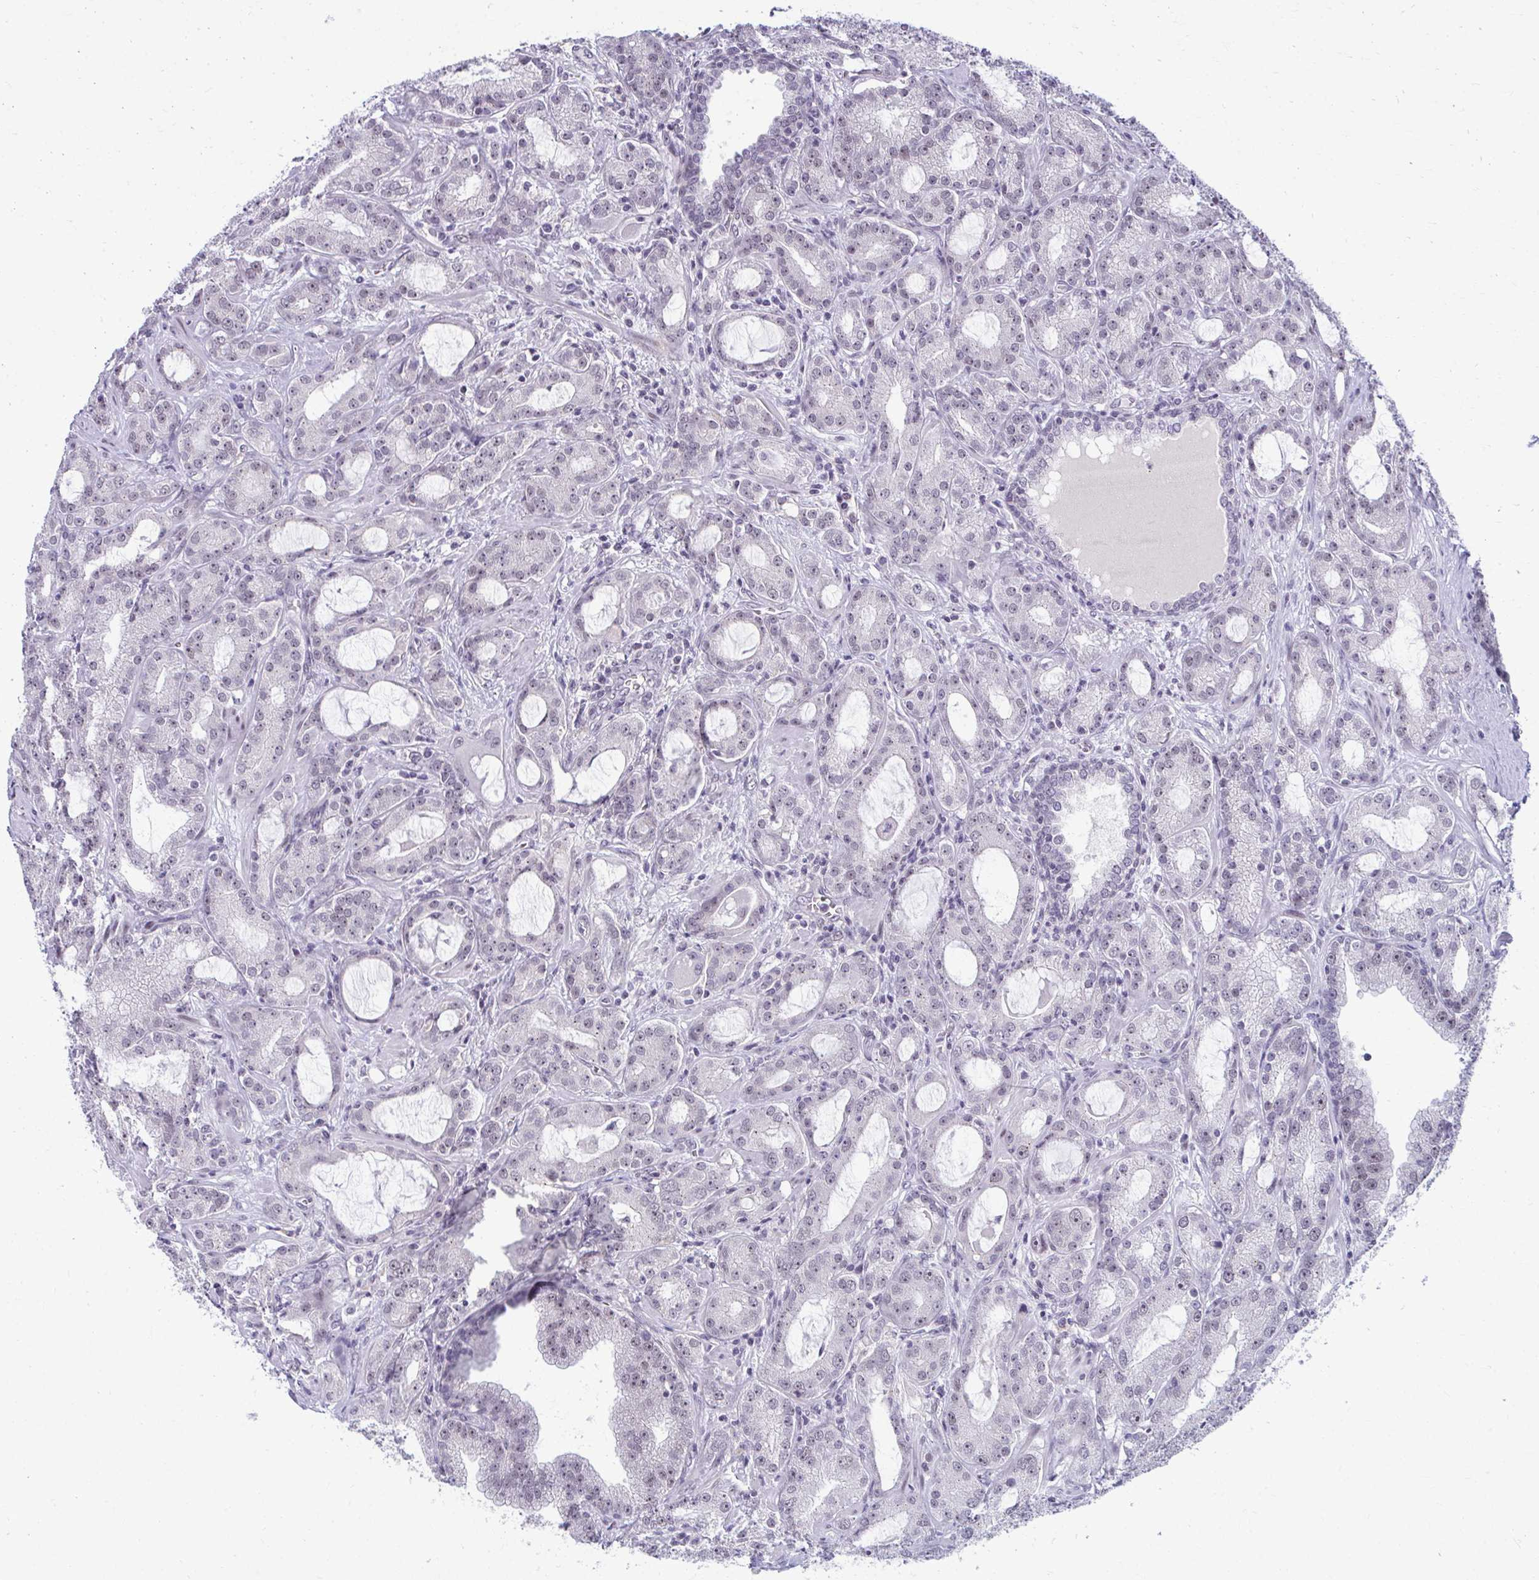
{"staining": {"intensity": "weak", "quantity": "<25%", "location": "nuclear"}, "tissue": "prostate cancer", "cell_type": "Tumor cells", "image_type": "cancer", "snomed": [{"axis": "morphology", "description": "Adenocarcinoma, High grade"}, {"axis": "topography", "description": "Prostate"}], "caption": "A high-resolution image shows IHC staining of prostate cancer (adenocarcinoma (high-grade)), which demonstrates no significant positivity in tumor cells. (DAB (3,3'-diaminobenzidine) immunohistochemistry with hematoxylin counter stain).", "gene": "MAF1", "patient": {"sex": "male", "age": 65}}